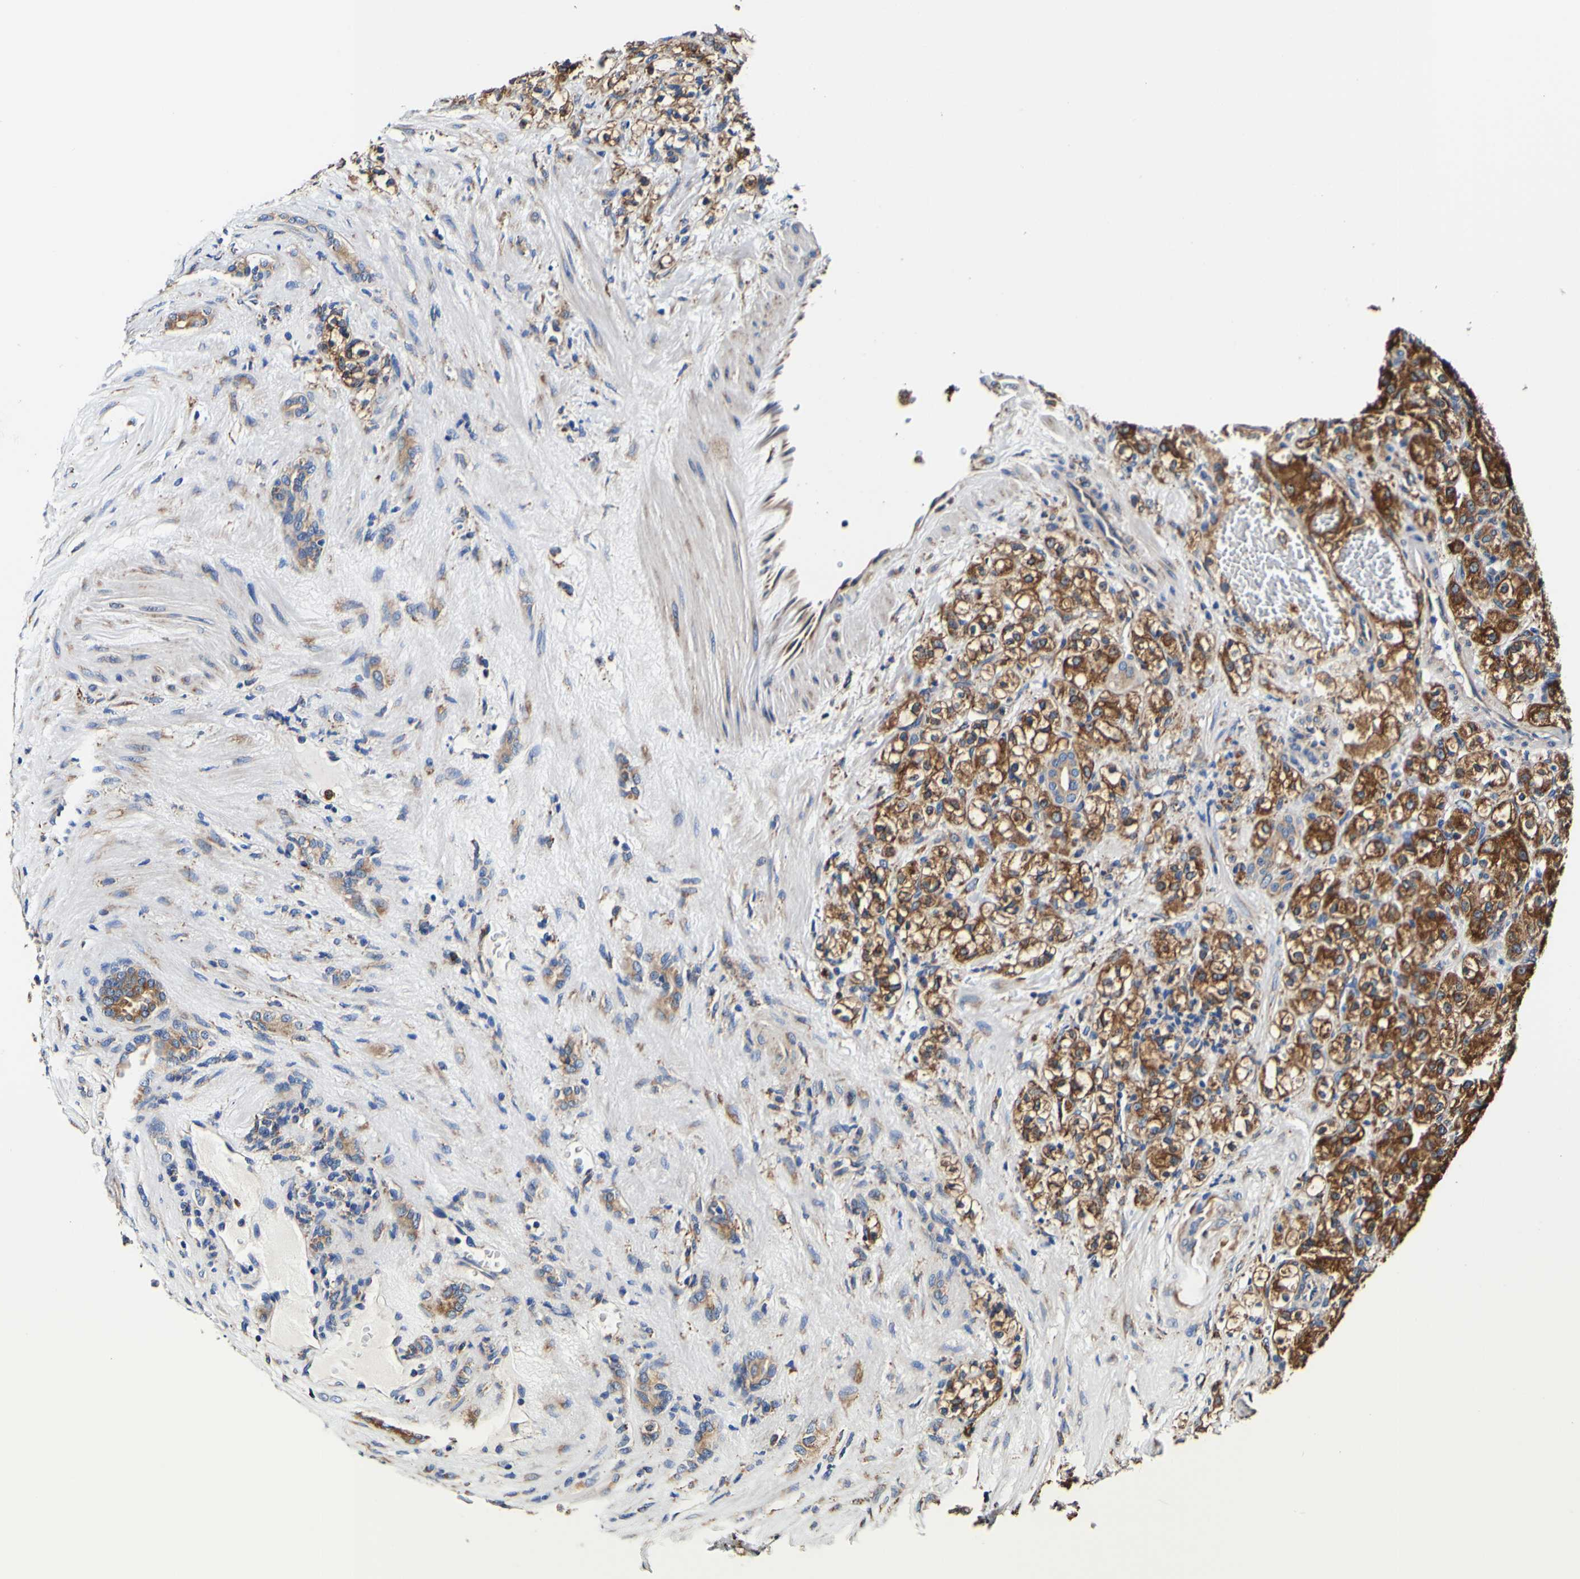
{"staining": {"intensity": "strong", "quantity": ">75%", "location": "cytoplasmic/membranous"}, "tissue": "renal cancer", "cell_type": "Tumor cells", "image_type": "cancer", "snomed": [{"axis": "morphology", "description": "Adenocarcinoma, NOS"}, {"axis": "topography", "description": "Kidney"}], "caption": "Immunohistochemistry of renal adenocarcinoma reveals high levels of strong cytoplasmic/membranous expression in about >75% of tumor cells.", "gene": "P4HB", "patient": {"sex": "male", "age": 61}}